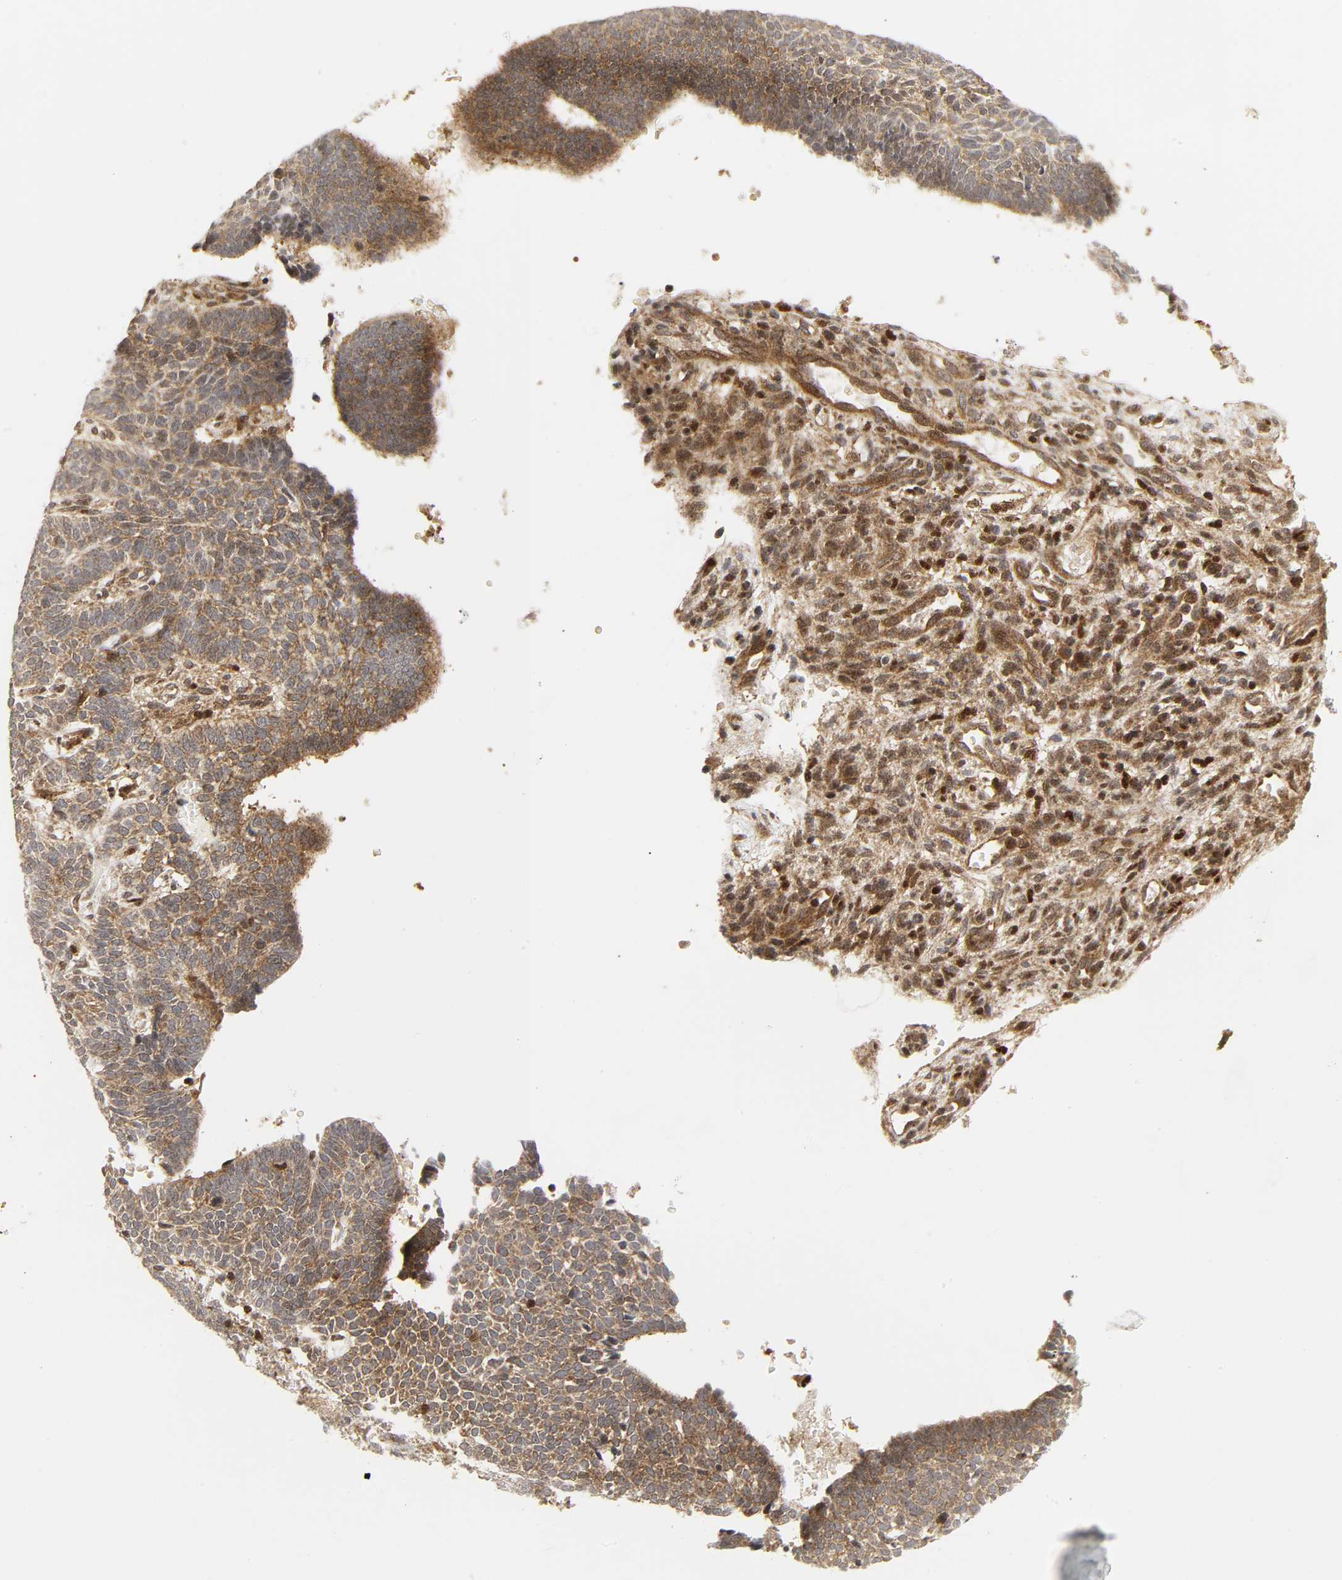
{"staining": {"intensity": "moderate", "quantity": ">75%", "location": "cytoplasmic/membranous"}, "tissue": "skin cancer", "cell_type": "Tumor cells", "image_type": "cancer", "snomed": [{"axis": "morphology", "description": "Normal tissue, NOS"}, {"axis": "morphology", "description": "Basal cell carcinoma"}, {"axis": "topography", "description": "Skin"}], "caption": "Skin basal cell carcinoma tissue demonstrates moderate cytoplasmic/membranous expression in about >75% of tumor cells", "gene": "CHUK", "patient": {"sex": "male", "age": 87}}